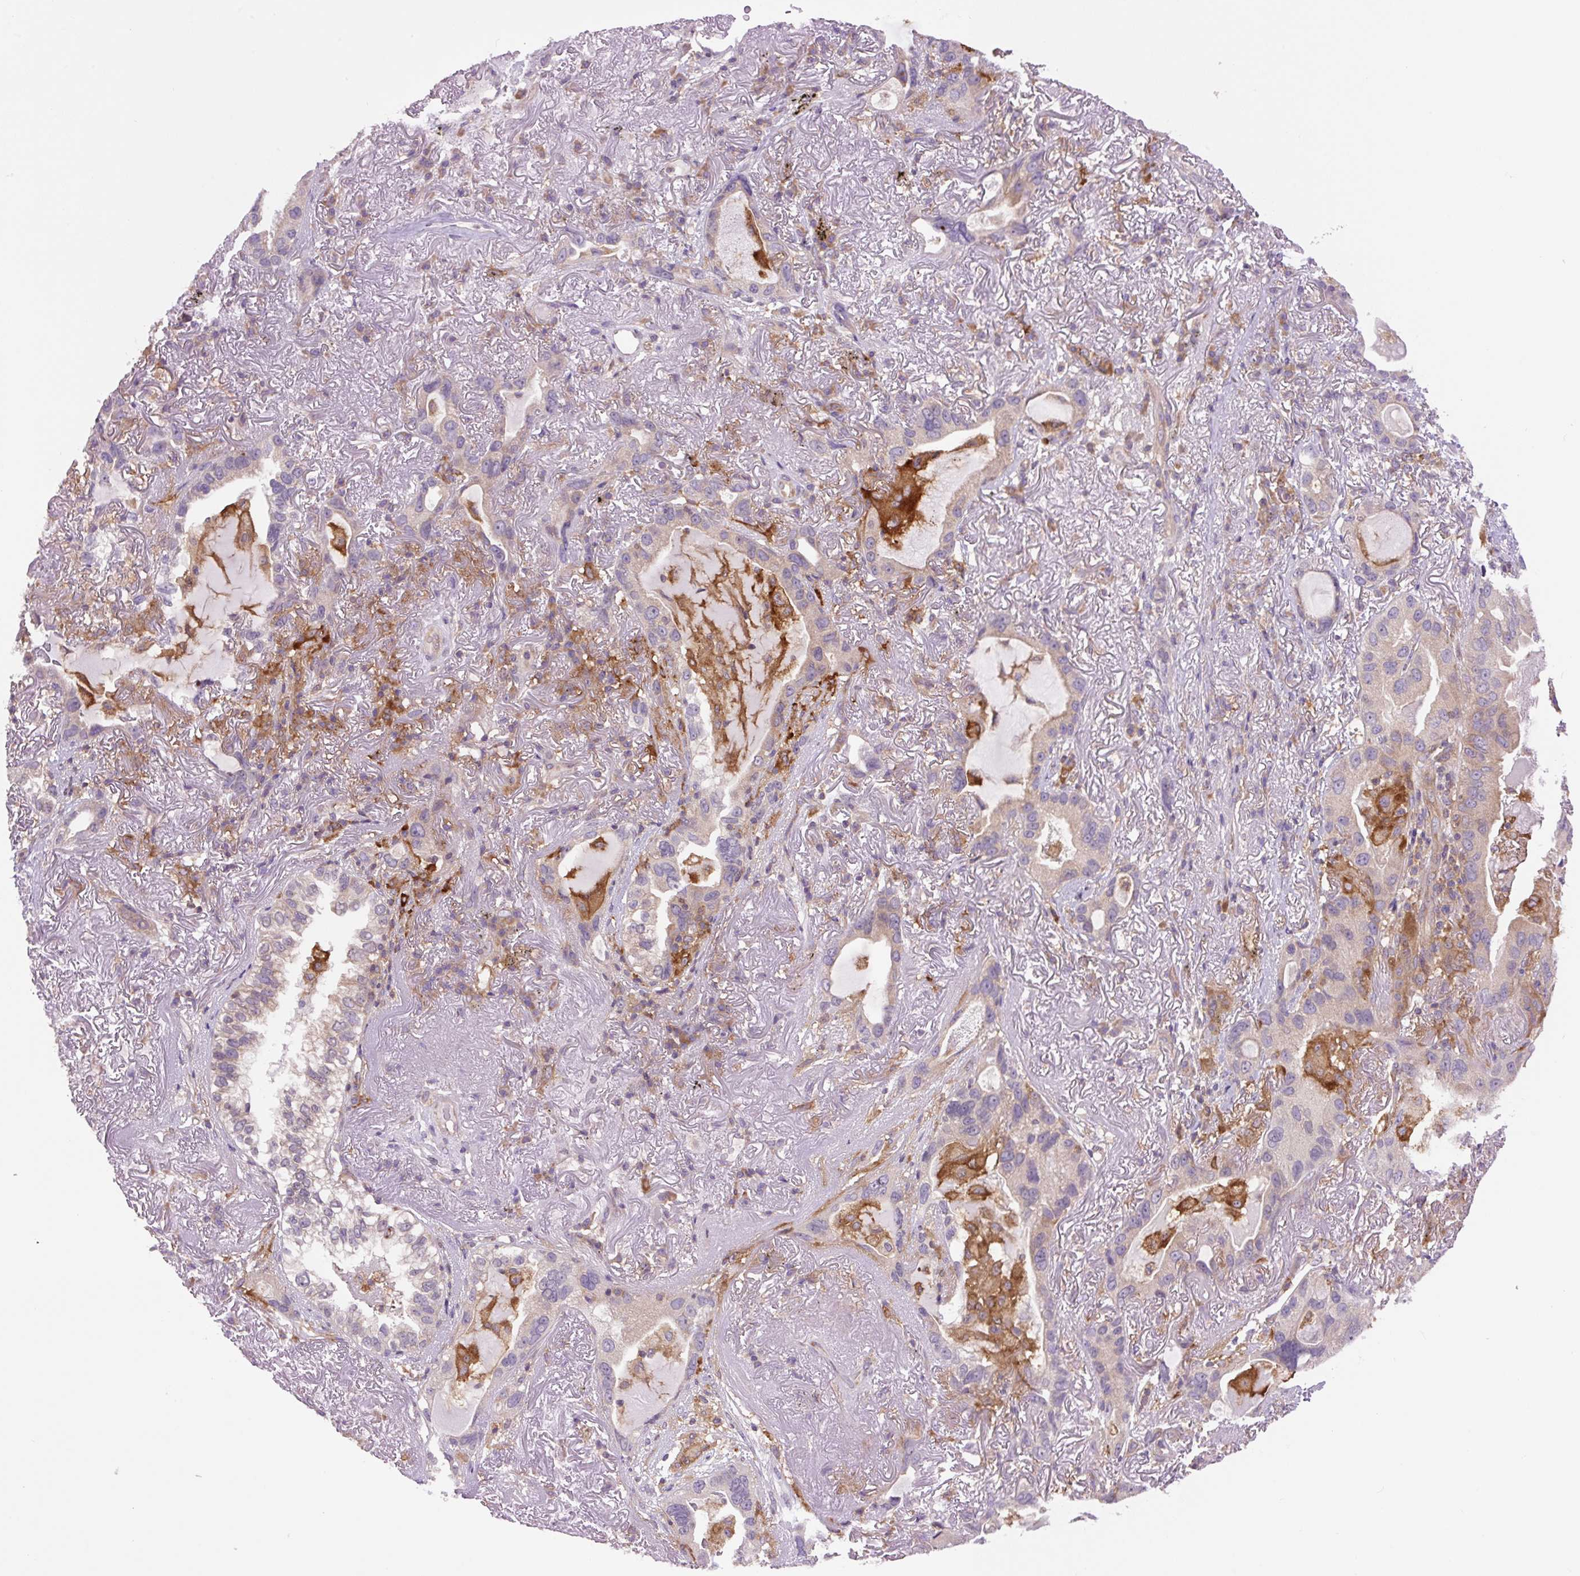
{"staining": {"intensity": "weak", "quantity": "<25%", "location": "cytoplasmic/membranous"}, "tissue": "lung cancer", "cell_type": "Tumor cells", "image_type": "cancer", "snomed": [{"axis": "morphology", "description": "Adenocarcinoma, NOS"}, {"axis": "topography", "description": "Lung"}], "caption": "High magnification brightfield microscopy of adenocarcinoma (lung) stained with DAB (3,3'-diaminobenzidine) (brown) and counterstained with hematoxylin (blue): tumor cells show no significant expression.", "gene": "MINK1", "patient": {"sex": "female", "age": 69}}